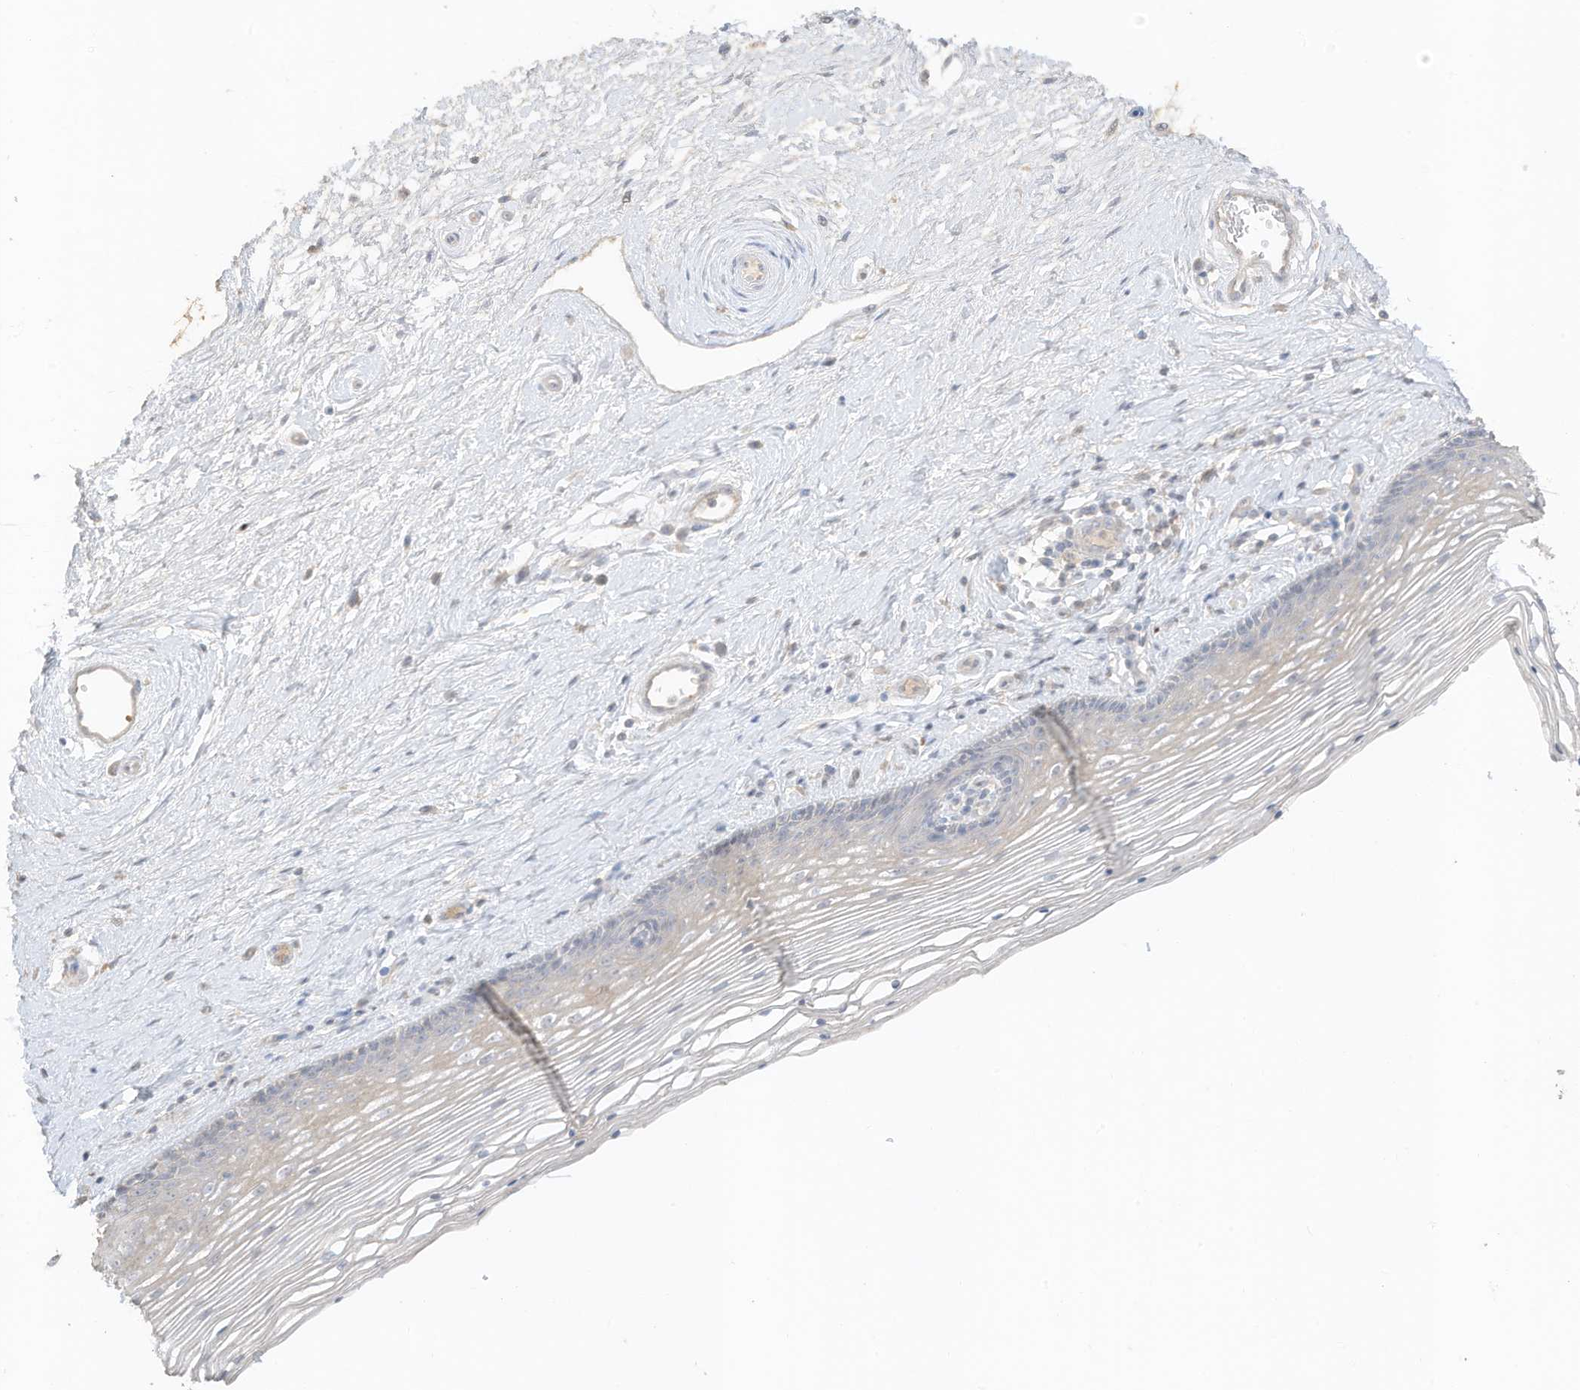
{"staining": {"intensity": "negative", "quantity": "none", "location": "none"}, "tissue": "vagina", "cell_type": "Squamous epithelial cells", "image_type": "normal", "snomed": [{"axis": "morphology", "description": "Normal tissue, NOS"}, {"axis": "topography", "description": "Vagina"}], "caption": "Protein analysis of unremarkable vagina demonstrates no significant staining in squamous epithelial cells. (DAB (3,3'-diaminobenzidine) immunohistochemistry (IHC), high magnification).", "gene": "ZBTB41", "patient": {"sex": "female", "age": 46}}